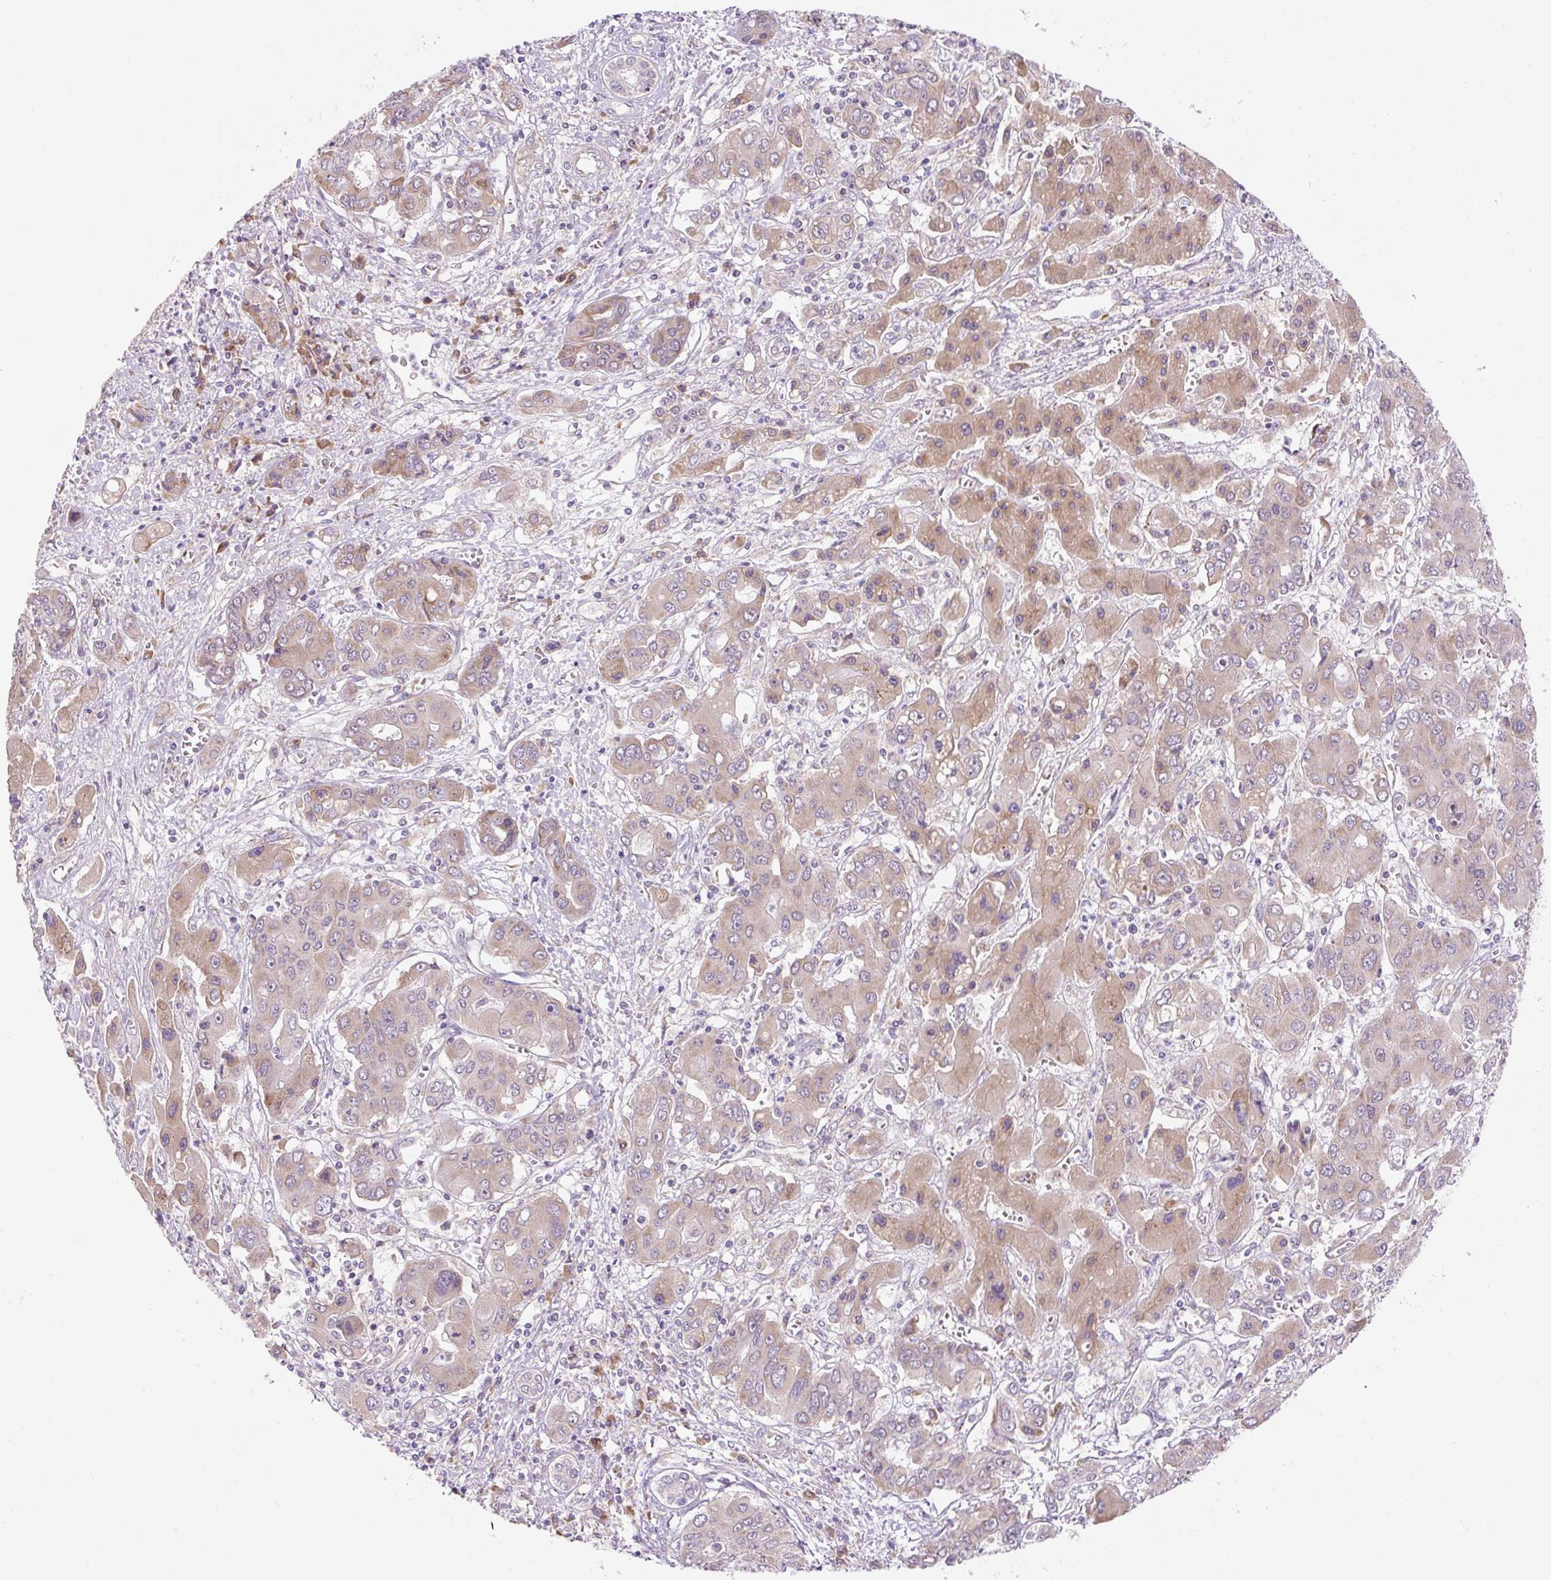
{"staining": {"intensity": "weak", "quantity": "25%-75%", "location": "cytoplasmic/membranous"}, "tissue": "liver cancer", "cell_type": "Tumor cells", "image_type": "cancer", "snomed": [{"axis": "morphology", "description": "Cholangiocarcinoma"}, {"axis": "topography", "description": "Liver"}], "caption": "Immunohistochemistry (DAB) staining of human cholangiocarcinoma (liver) displays weak cytoplasmic/membranous protein staining in approximately 25%-75% of tumor cells.", "gene": "RPL18A", "patient": {"sex": "male", "age": 67}}